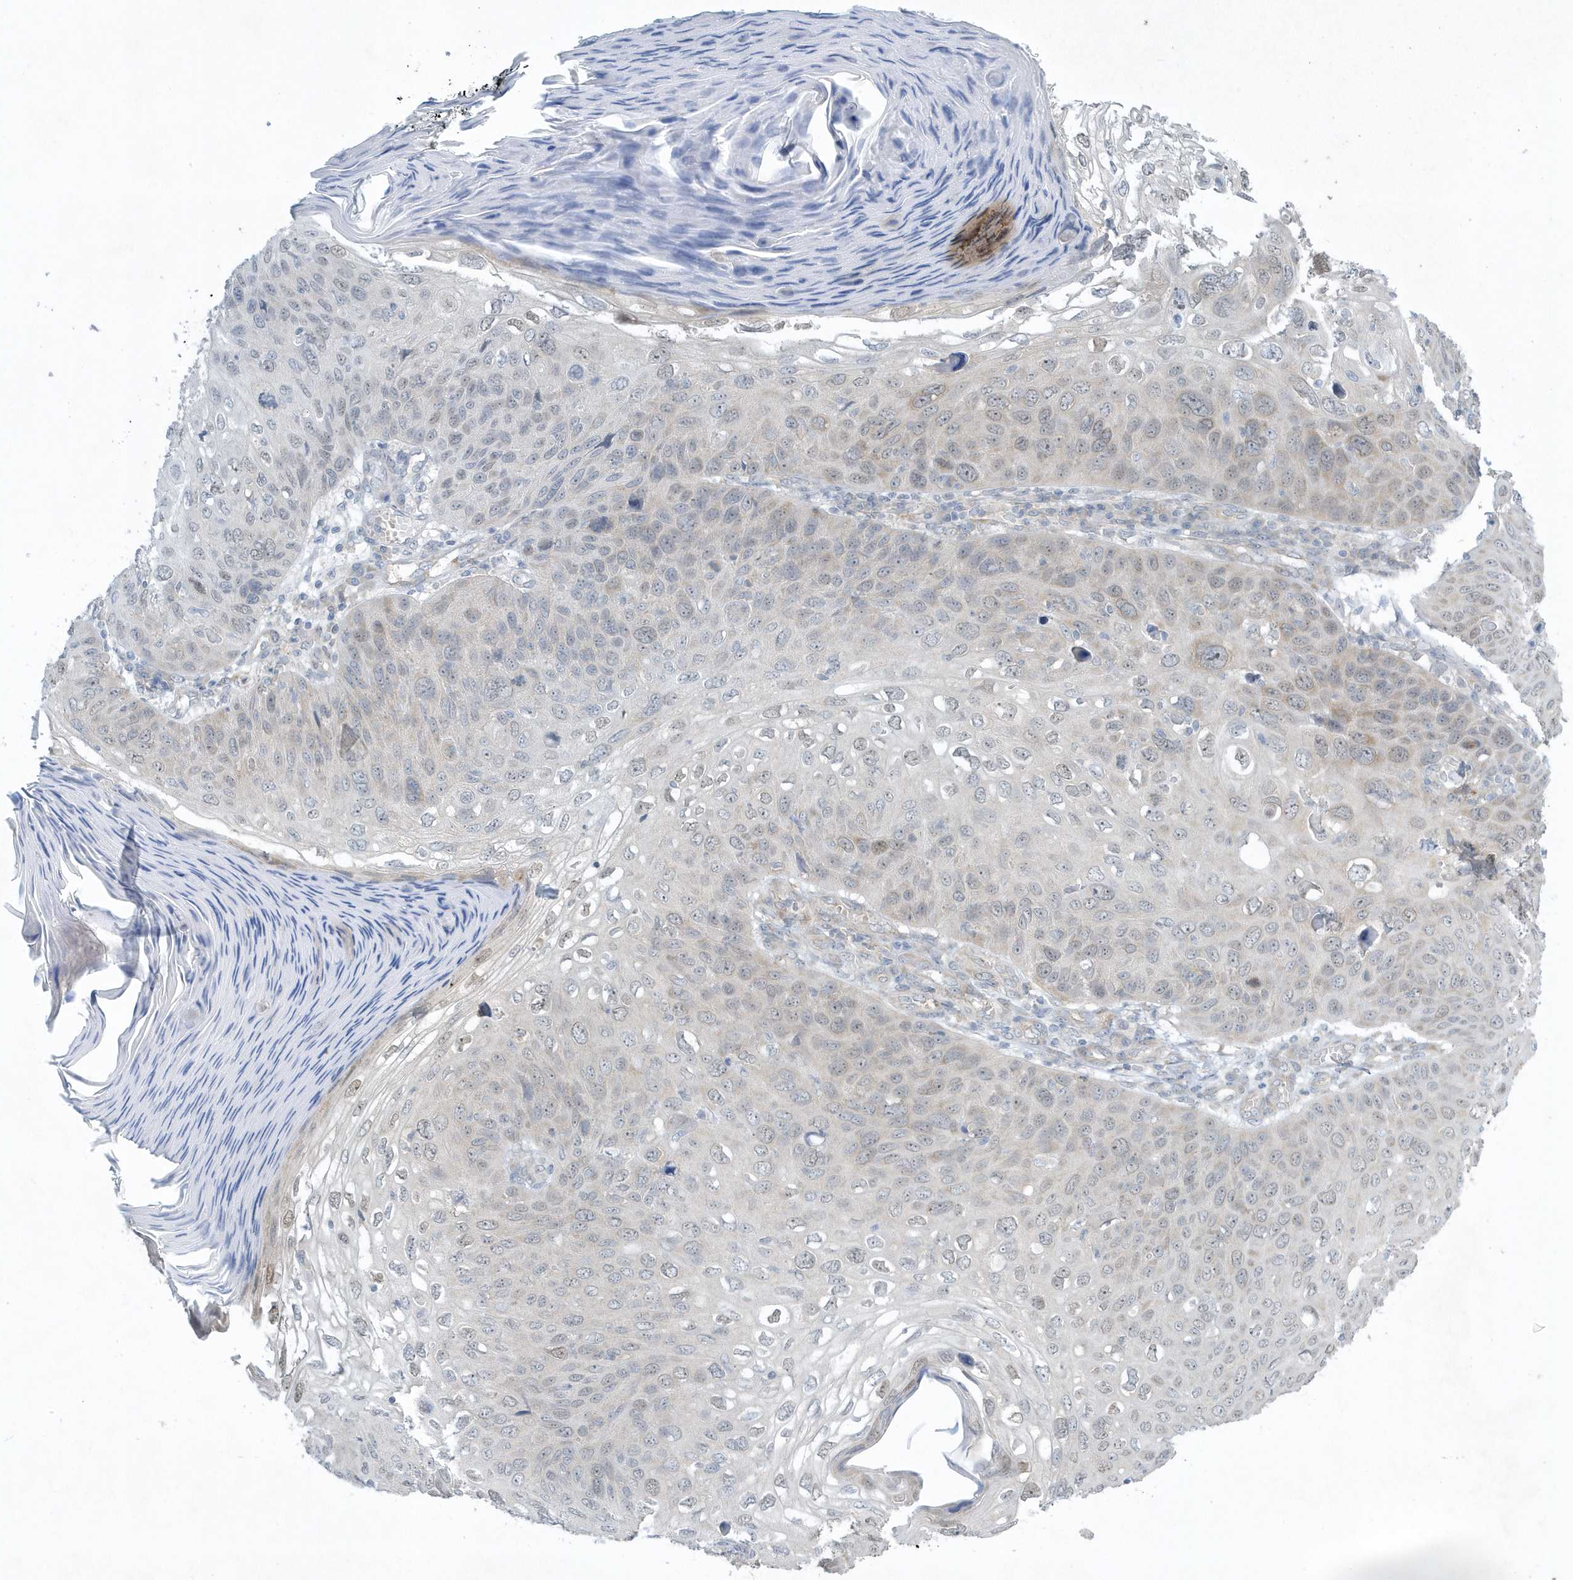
{"staining": {"intensity": "weak", "quantity": "<25%", "location": "nuclear"}, "tissue": "skin cancer", "cell_type": "Tumor cells", "image_type": "cancer", "snomed": [{"axis": "morphology", "description": "Squamous cell carcinoma, NOS"}, {"axis": "topography", "description": "Skin"}], "caption": "DAB (3,3'-diaminobenzidine) immunohistochemical staining of squamous cell carcinoma (skin) exhibits no significant expression in tumor cells.", "gene": "SCN3A", "patient": {"sex": "female", "age": 90}}